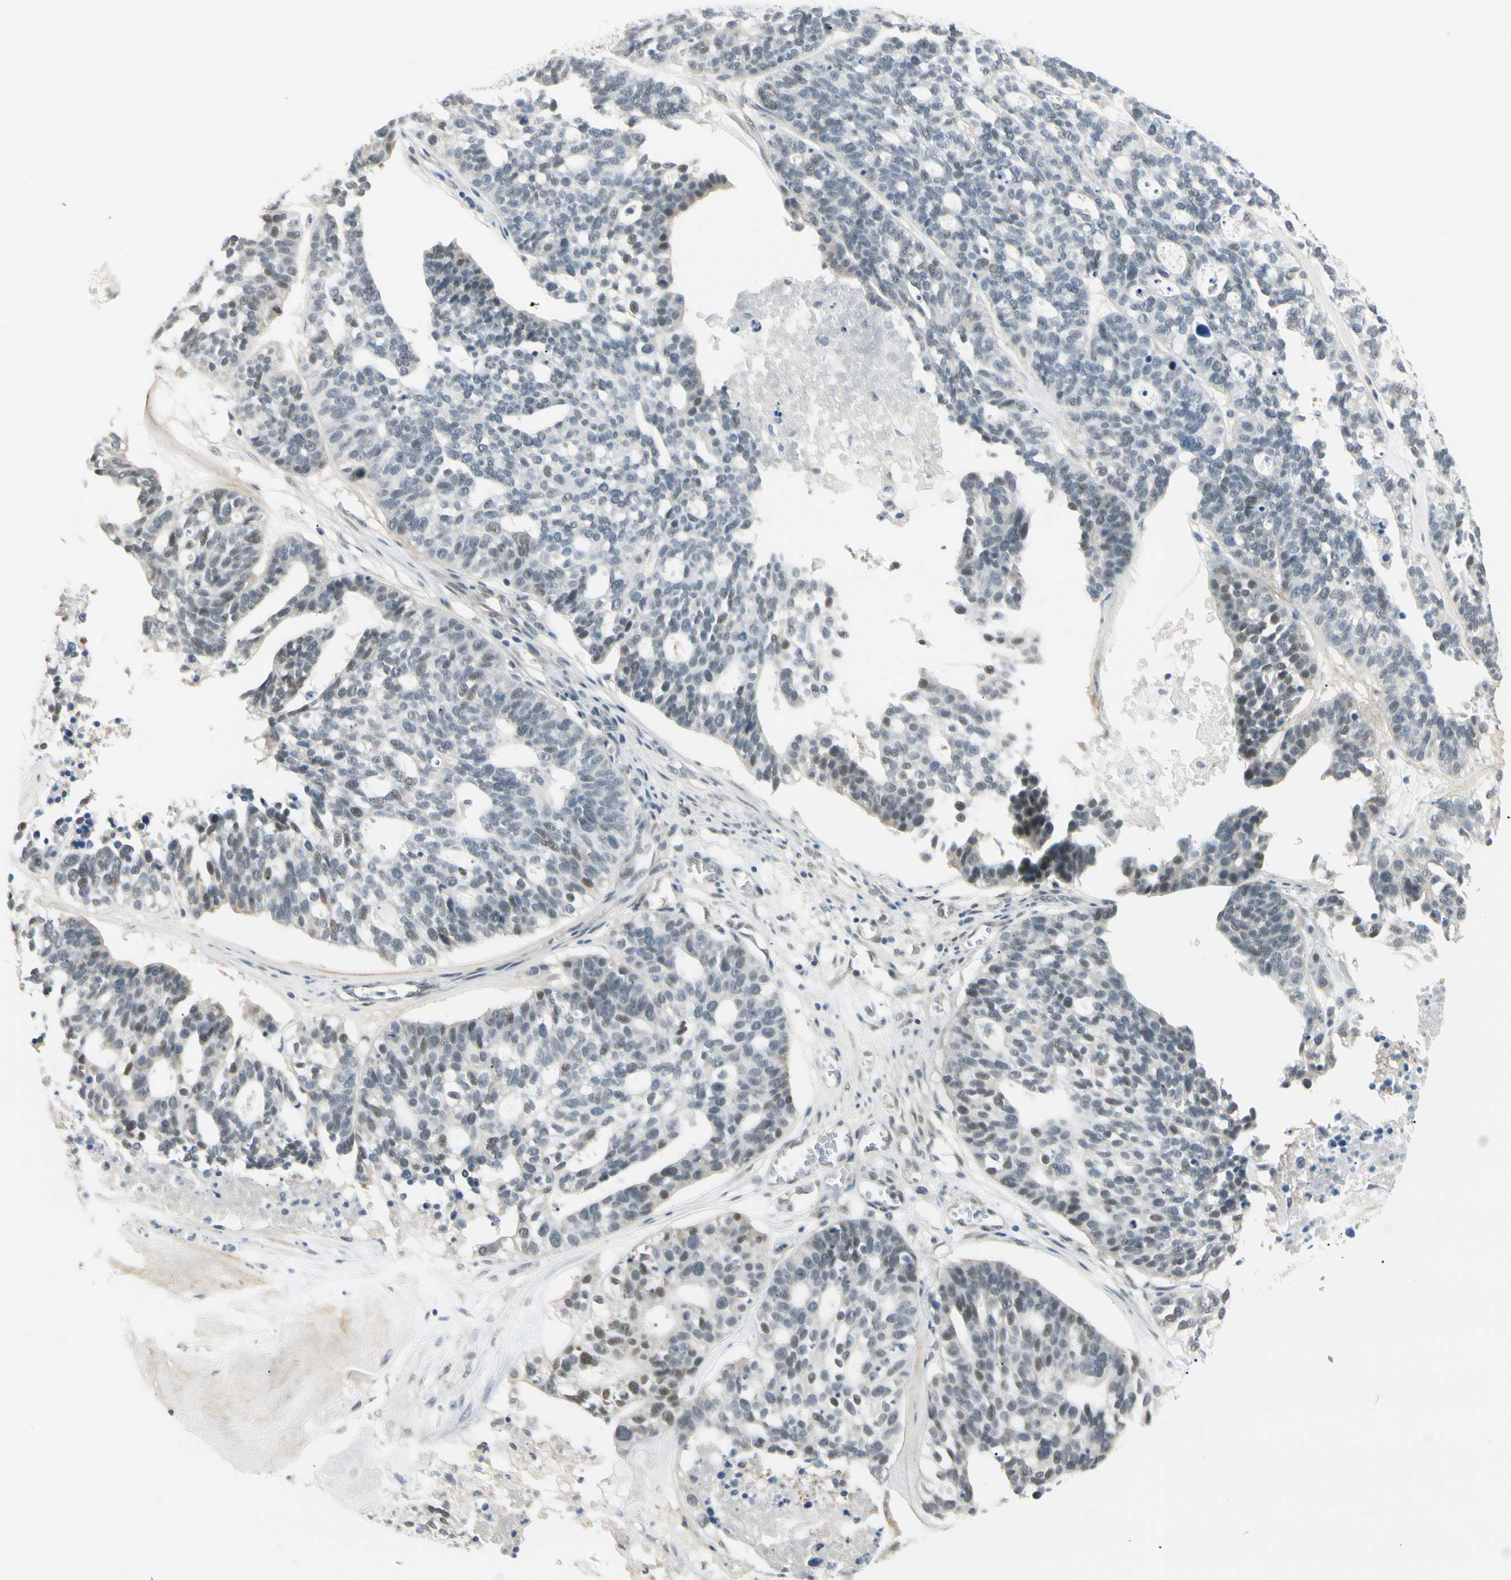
{"staining": {"intensity": "weak", "quantity": "<25%", "location": "nuclear"}, "tissue": "ovarian cancer", "cell_type": "Tumor cells", "image_type": "cancer", "snomed": [{"axis": "morphology", "description": "Cystadenocarcinoma, serous, NOS"}, {"axis": "topography", "description": "Ovary"}], "caption": "Immunohistochemical staining of human ovarian cancer (serous cystadenocarcinoma) reveals no significant expression in tumor cells. The staining is performed using DAB brown chromogen with nuclei counter-stained in using hematoxylin.", "gene": "ASPN", "patient": {"sex": "female", "age": 59}}